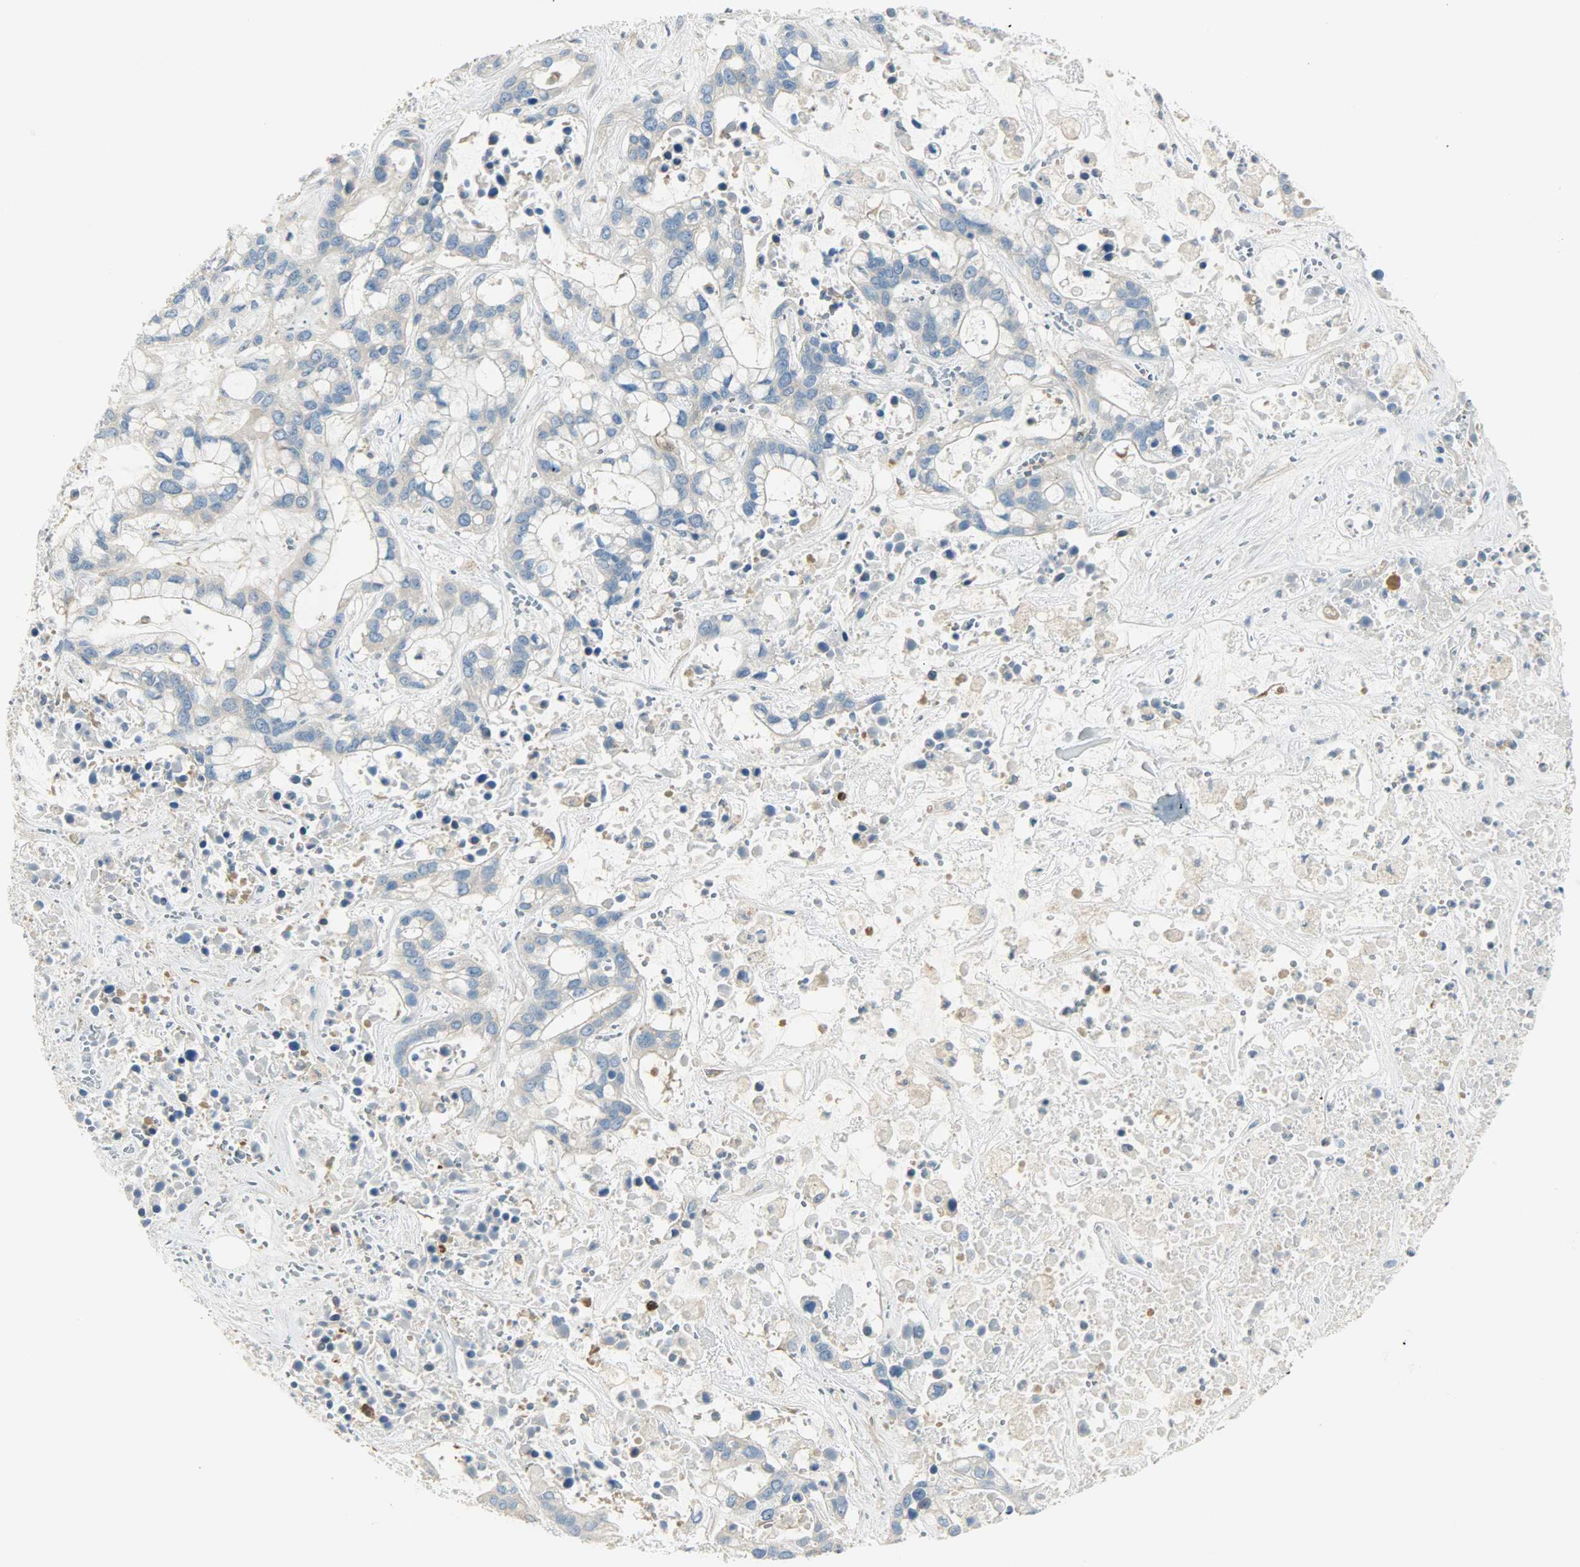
{"staining": {"intensity": "weak", "quantity": "25%-75%", "location": "cytoplasmic/membranous"}, "tissue": "liver cancer", "cell_type": "Tumor cells", "image_type": "cancer", "snomed": [{"axis": "morphology", "description": "Cholangiocarcinoma"}, {"axis": "topography", "description": "Liver"}], "caption": "IHC histopathology image of human liver cancer stained for a protein (brown), which exhibits low levels of weak cytoplasmic/membranous expression in about 25%-75% of tumor cells.", "gene": "WARS1", "patient": {"sex": "female", "age": 65}}